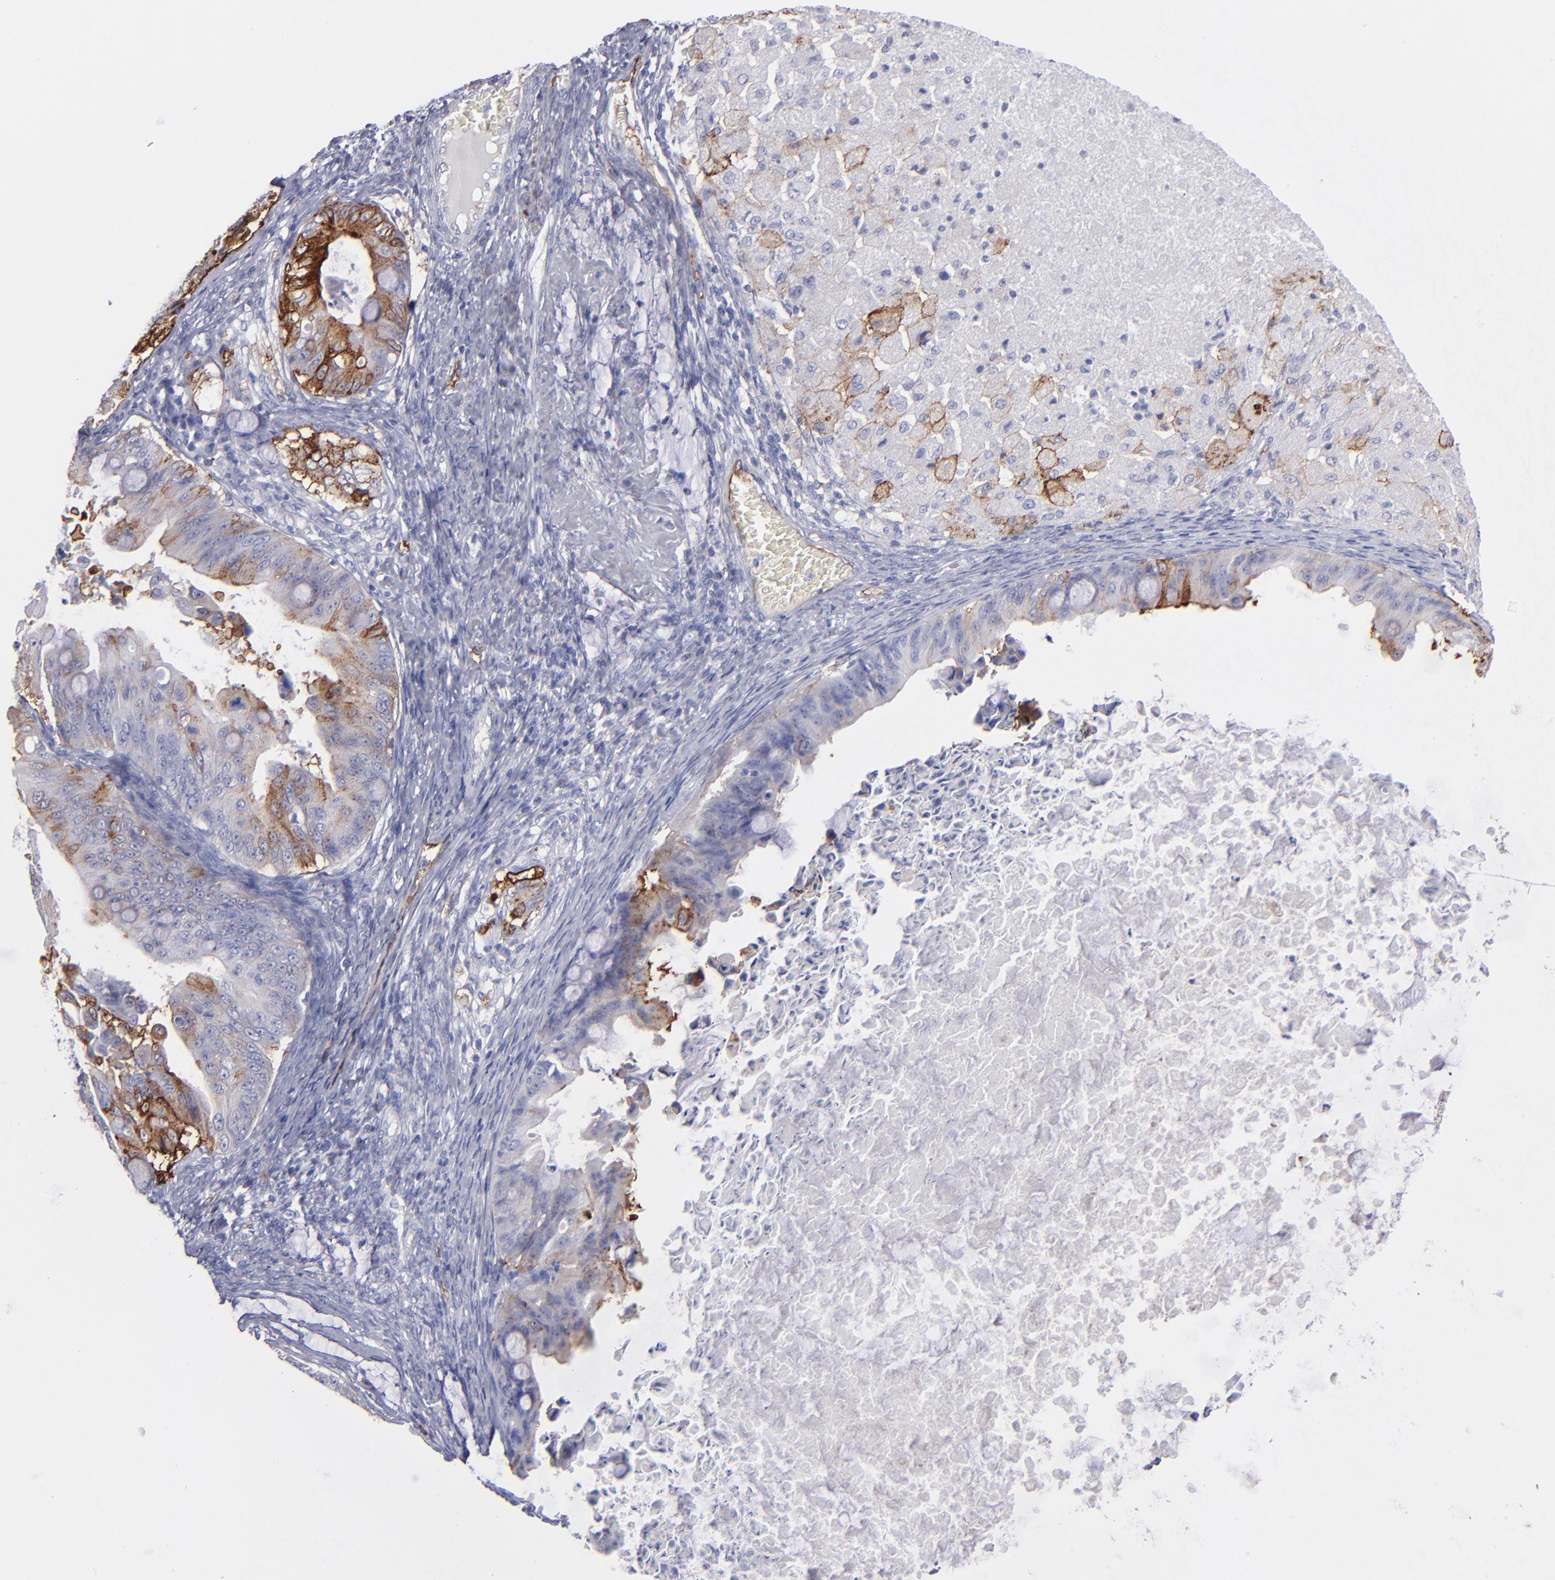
{"staining": {"intensity": "moderate", "quantity": "<25%", "location": "cytoplasmic/membranous"}, "tissue": "ovarian cancer", "cell_type": "Tumor cells", "image_type": "cancer", "snomed": [{"axis": "morphology", "description": "Cystadenocarcinoma, mucinous, NOS"}, {"axis": "topography", "description": "Ovary"}], "caption": "Tumor cells reveal low levels of moderate cytoplasmic/membranous positivity in about <25% of cells in ovarian cancer.", "gene": "AHNAK2", "patient": {"sex": "female", "age": 37}}